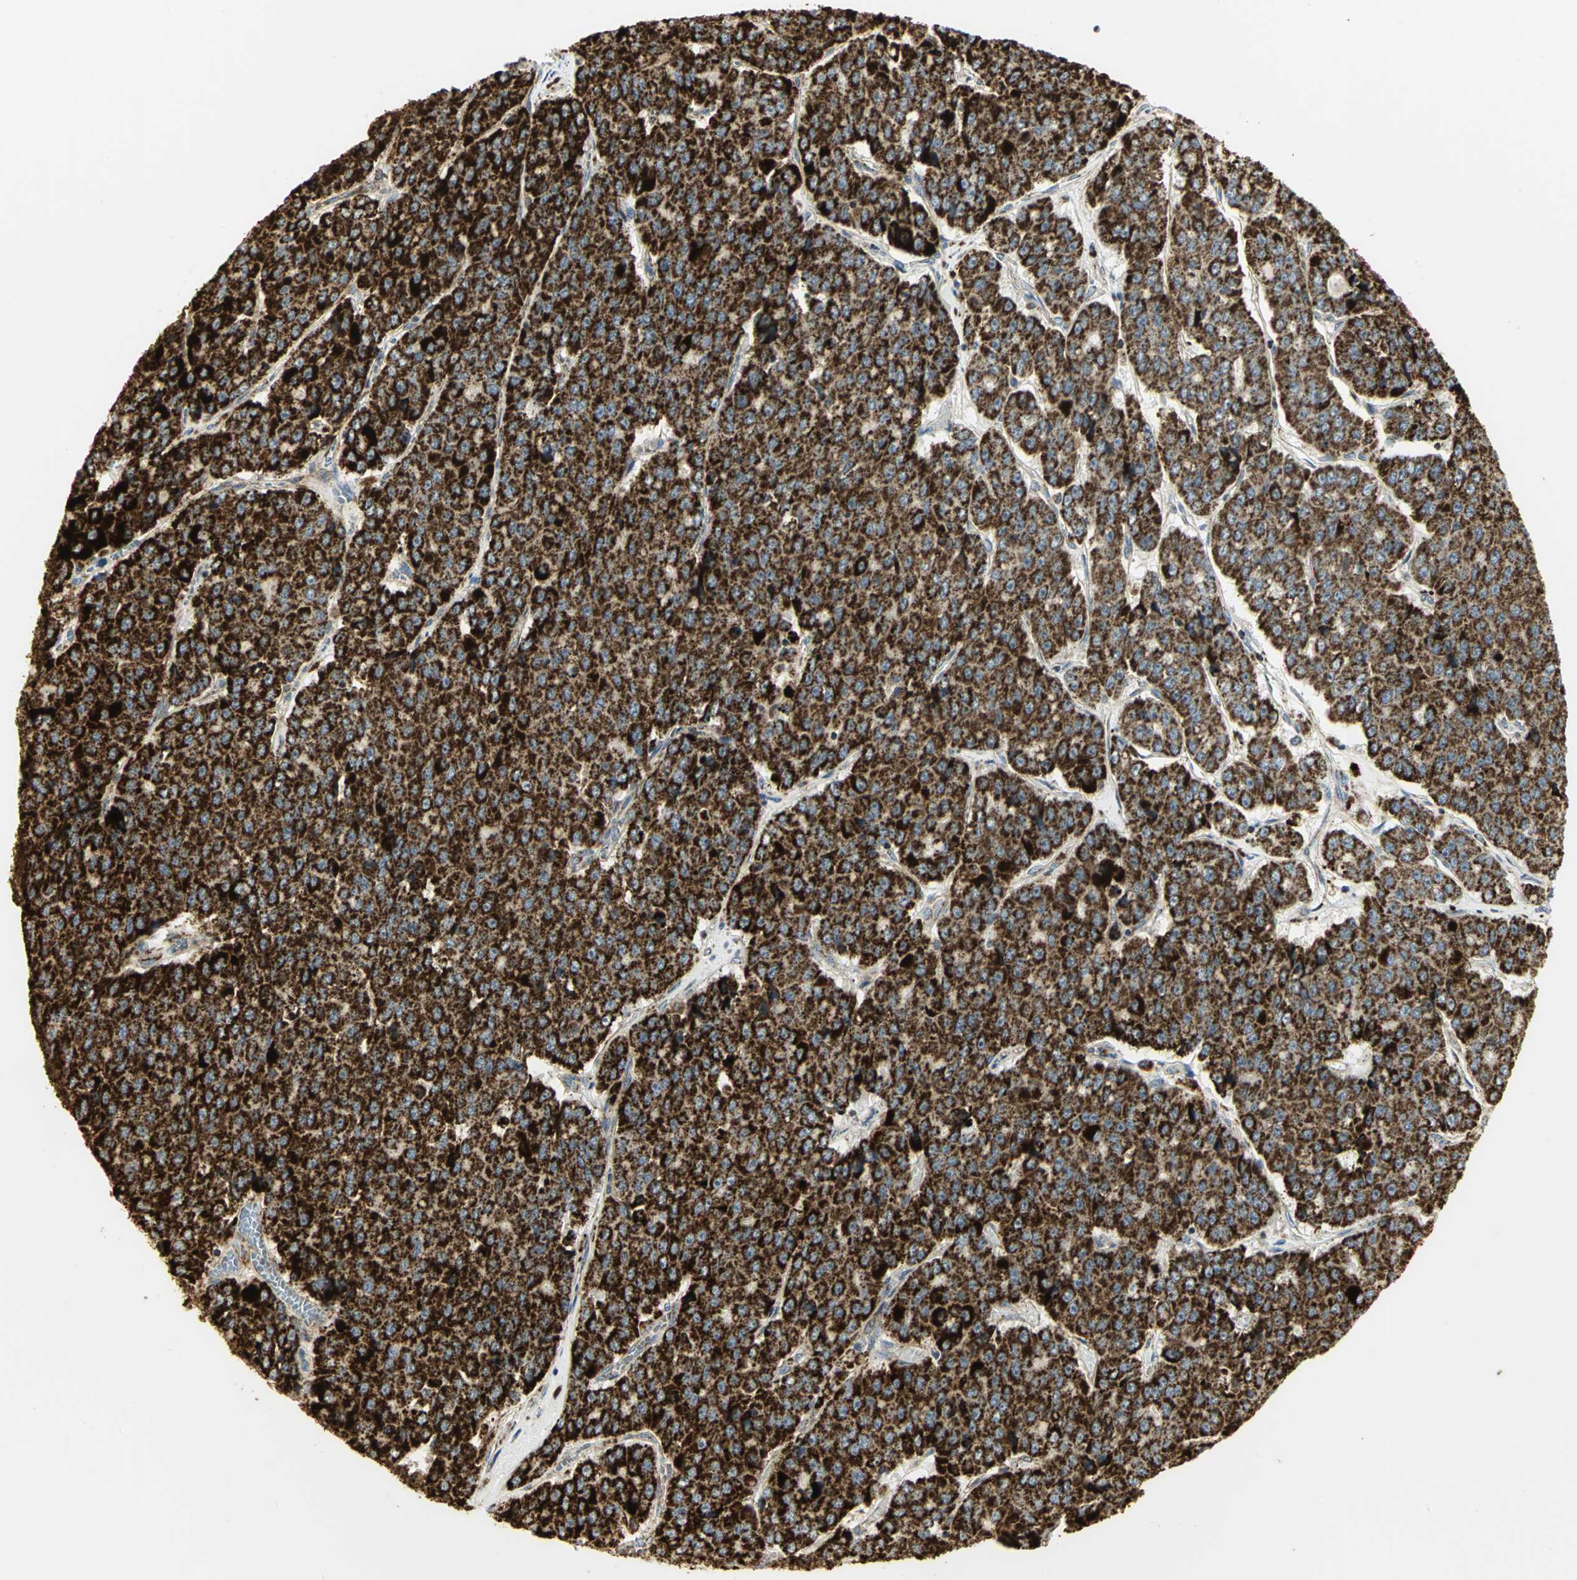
{"staining": {"intensity": "strong", "quantity": ">75%", "location": "cytoplasmic/membranous"}, "tissue": "pancreatic cancer", "cell_type": "Tumor cells", "image_type": "cancer", "snomed": [{"axis": "morphology", "description": "Adenocarcinoma, NOS"}, {"axis": "topography", "description": "Pancreas"}], "caption": "Pancreatic cancer (adenocarcinoma) tissue reveals strong cytoplasmic/membranous positivity in about >75% of tumor cells, visualized by immunohistochemistry. (Brightfield microscopy of DAB IHC at high magnification).", "gene": "VDAC1", "patient": {"sex": "male", "age": 50}}